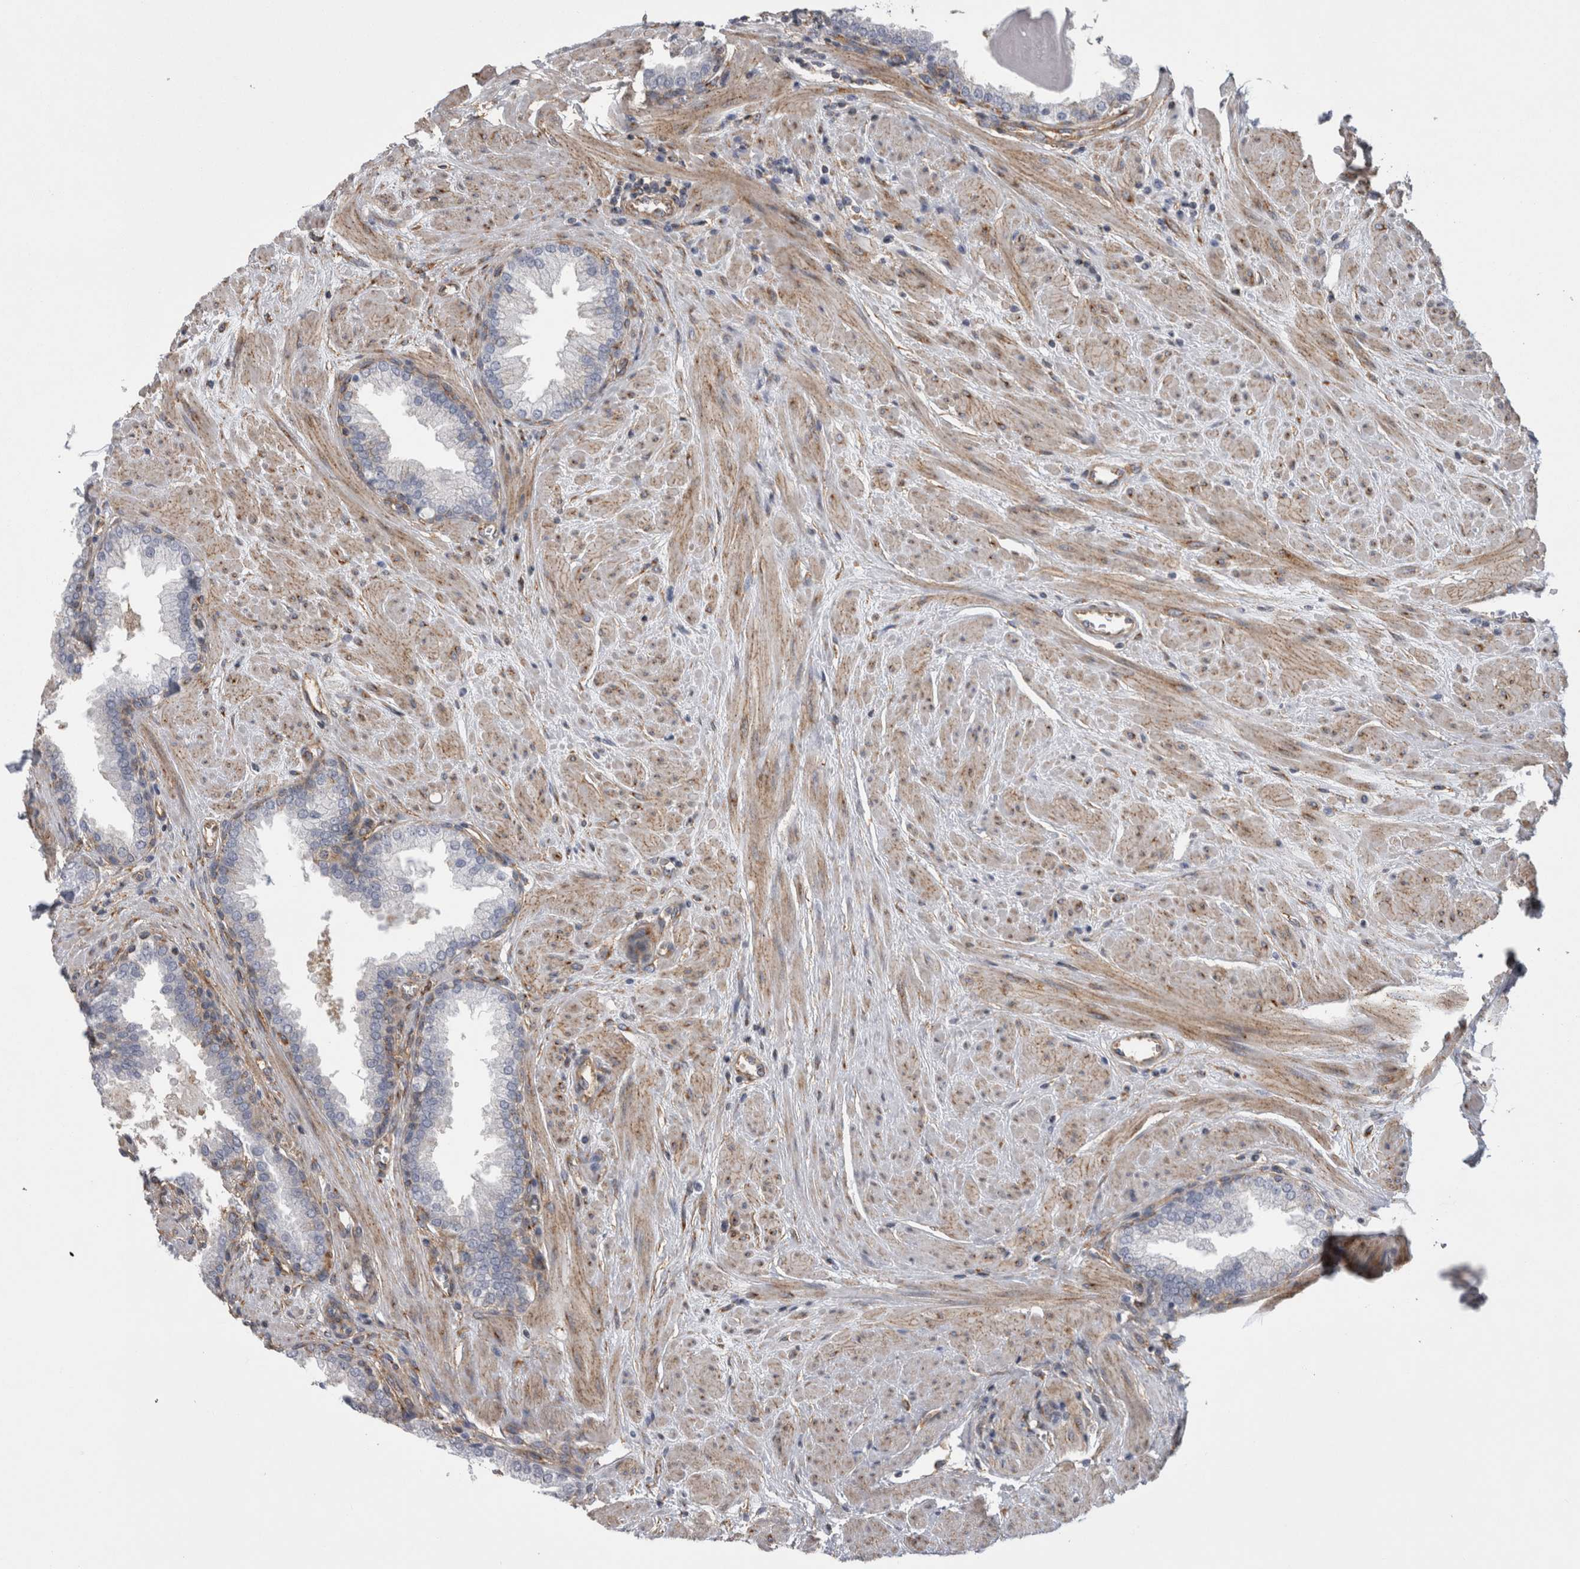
{"staining": {"intensity": "moderate", "quantity": "<25%", "location": "cytoplasmic/membranous"}, "tissue": "prostate", "cell_type": "Glandular cells", "image_type": "normal", "snomed": [{"axis": "morphology", "description": "Normal tissue, NOS"}, {"axis": "topography", "description": "Prostate"}], "caption": "High-magnification brightfield microscopy of benign prostate stained with DAB (3,3'-diaminobenzidine) (brown) and counterstained with hematoxylin (blue). glandular cells exhibit moderate cytoplasmic/membranous staining is seen in about<25% of cells. (brown staining indicates protein expression, while blue staining denotes nuclei).", "gene": "ATXN3L", "patient": {"sex": "male", "age": 51}}